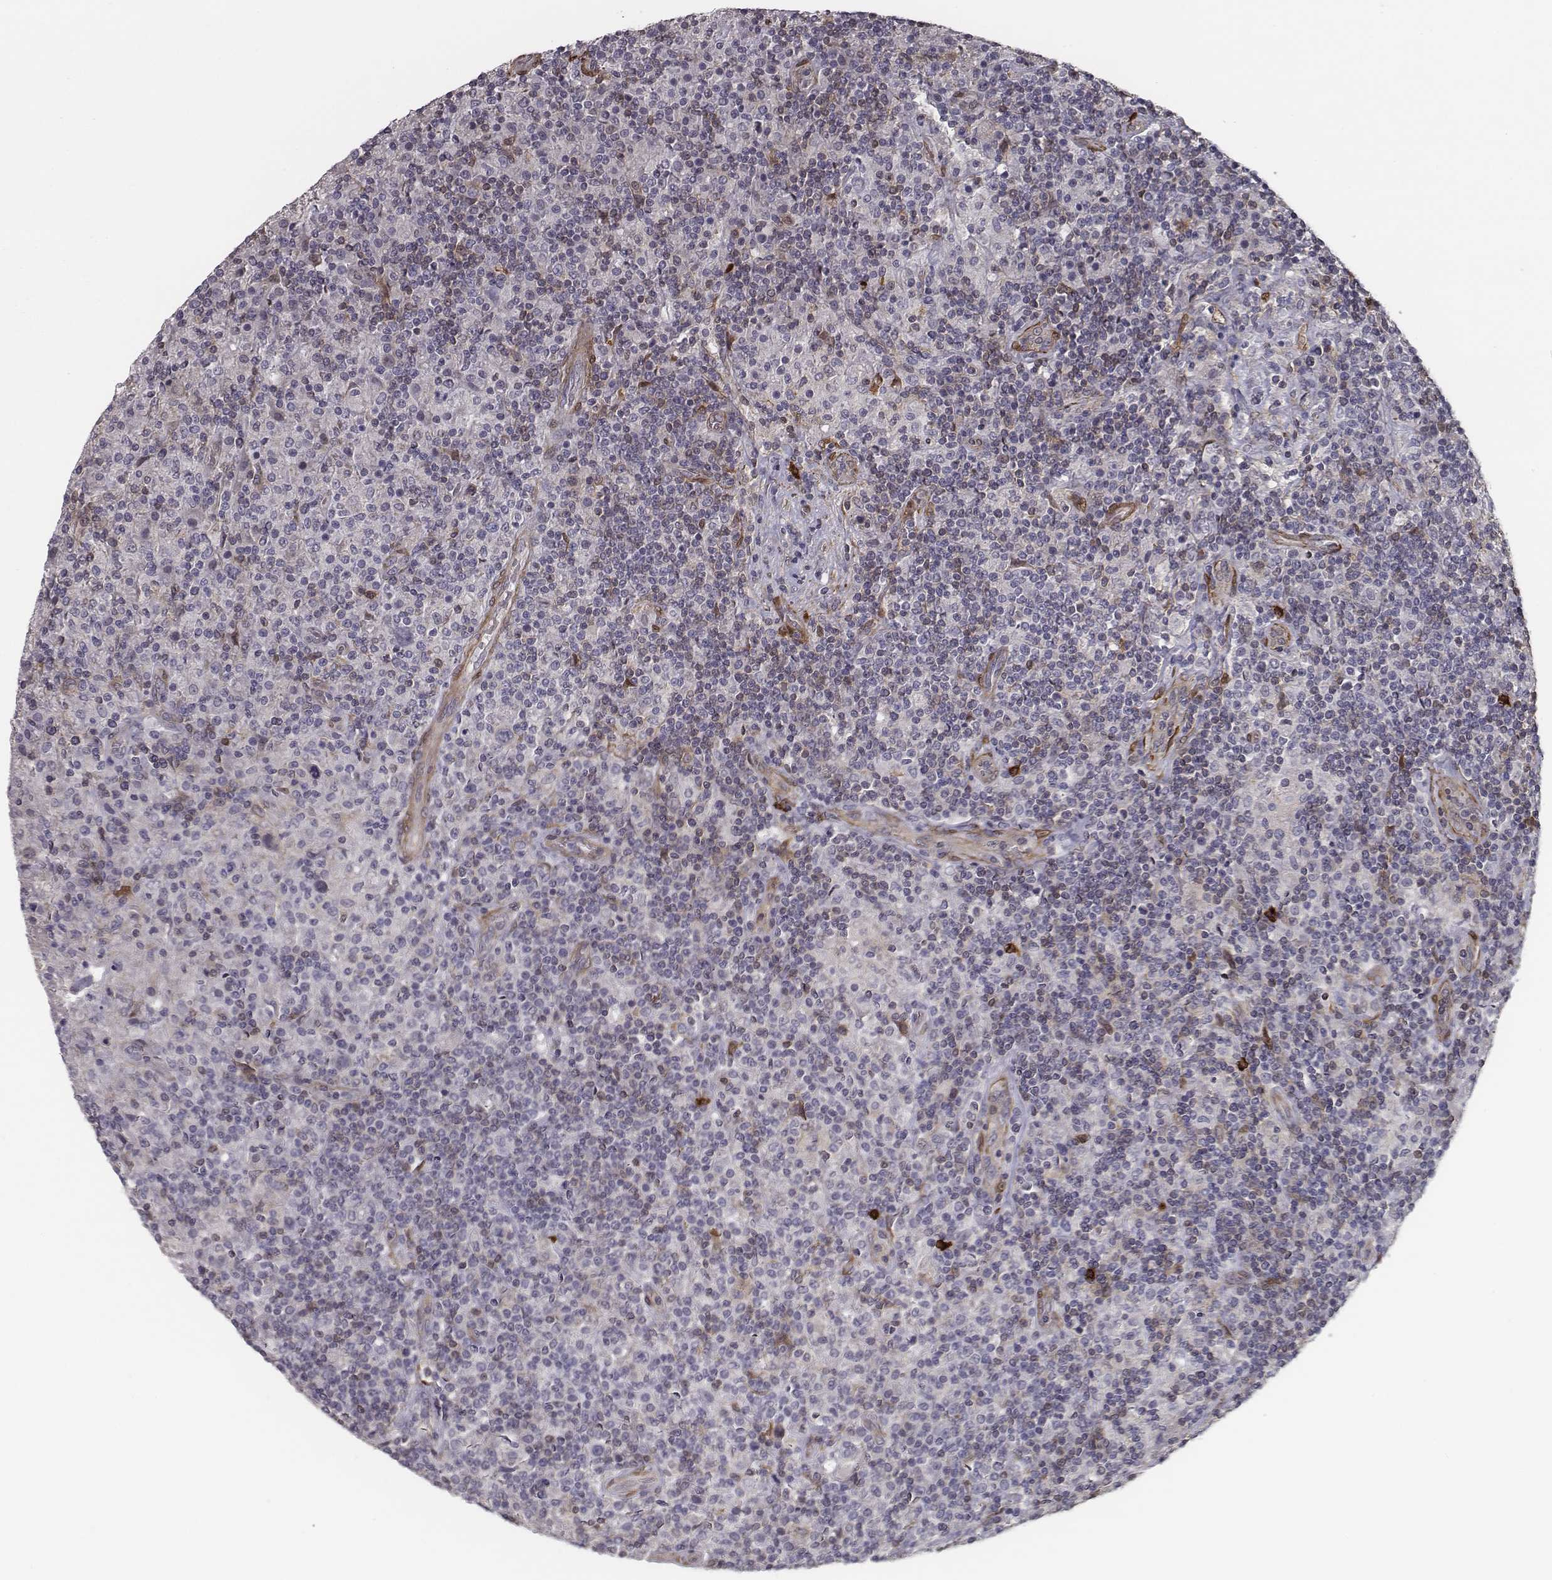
{"staining": {"intensity": "negative", "quantity": "none", "location": "none"}, "tissue": "lymphoma", "cell_type": "Tumor cells", "image_type": "cancer", "snomed": [{"axis": "morphology", "description": "Hodgkin's disease, NOS"}, {"axis": "topography", "description": "Lymph node"}], "caption": "The histopathology image demonstrates no staining of tumor cells in Hodgkin's disease.", "gene": "ISYNA1", "patient": {"sex": "male", "age": 70}}